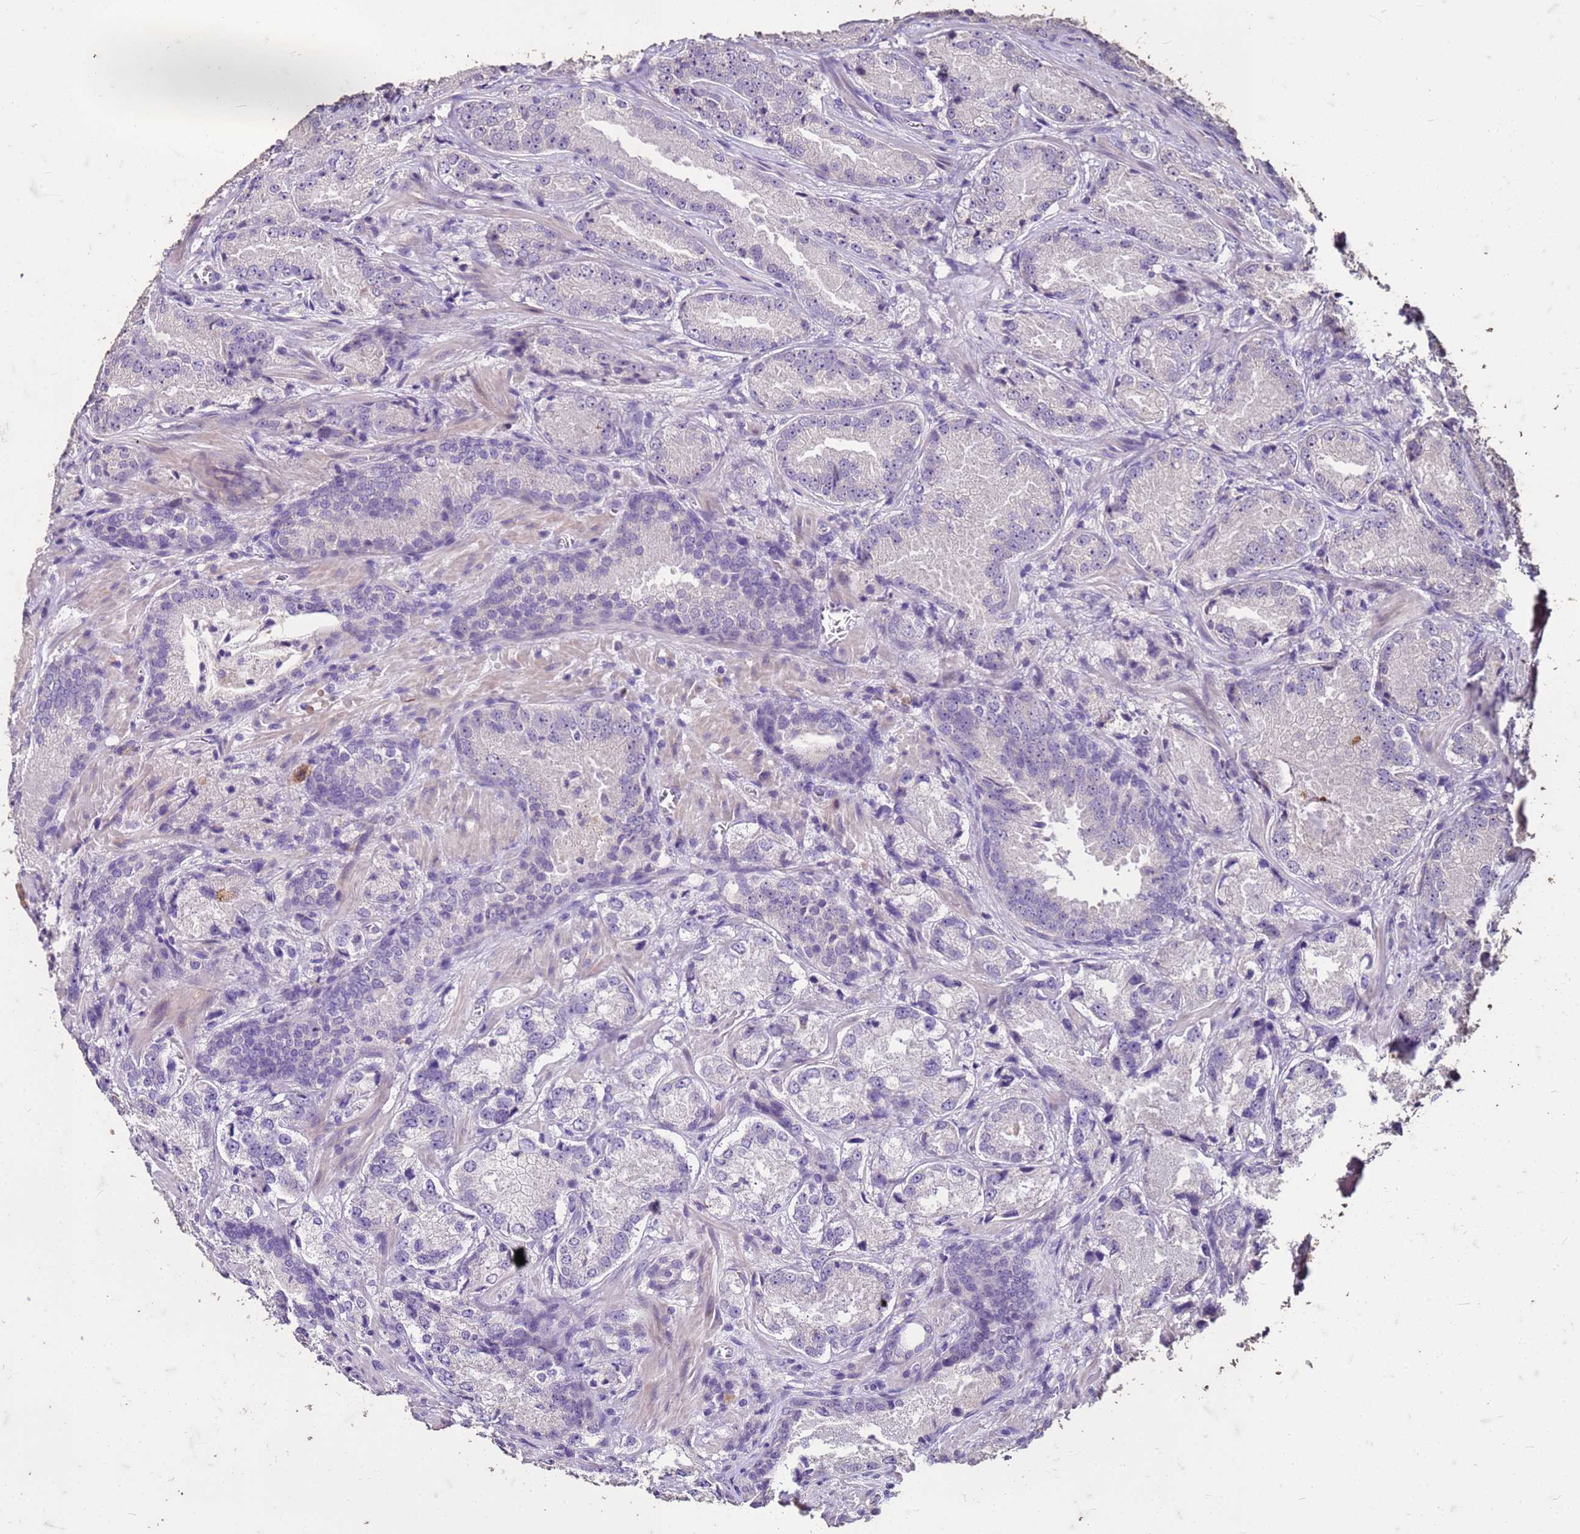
{"staining": {"intensity": "negative", "quantity": "none", "location": "none"}, "tissue": "prostate cancer", "cell_type": "Tumor cells", "image_type": "cancer", "snomed": [{"axis": "morphology", "description": "Adenocarcinoma, Low grade"}, {"axis": "topography", "description": "Prostate"}], "caption": "The image reveals no staining of tumor cells in prostate adenocarcinoma (low-grade).", "gene": "FAM184B", "patient": {"sex": "male", "age": 74}}